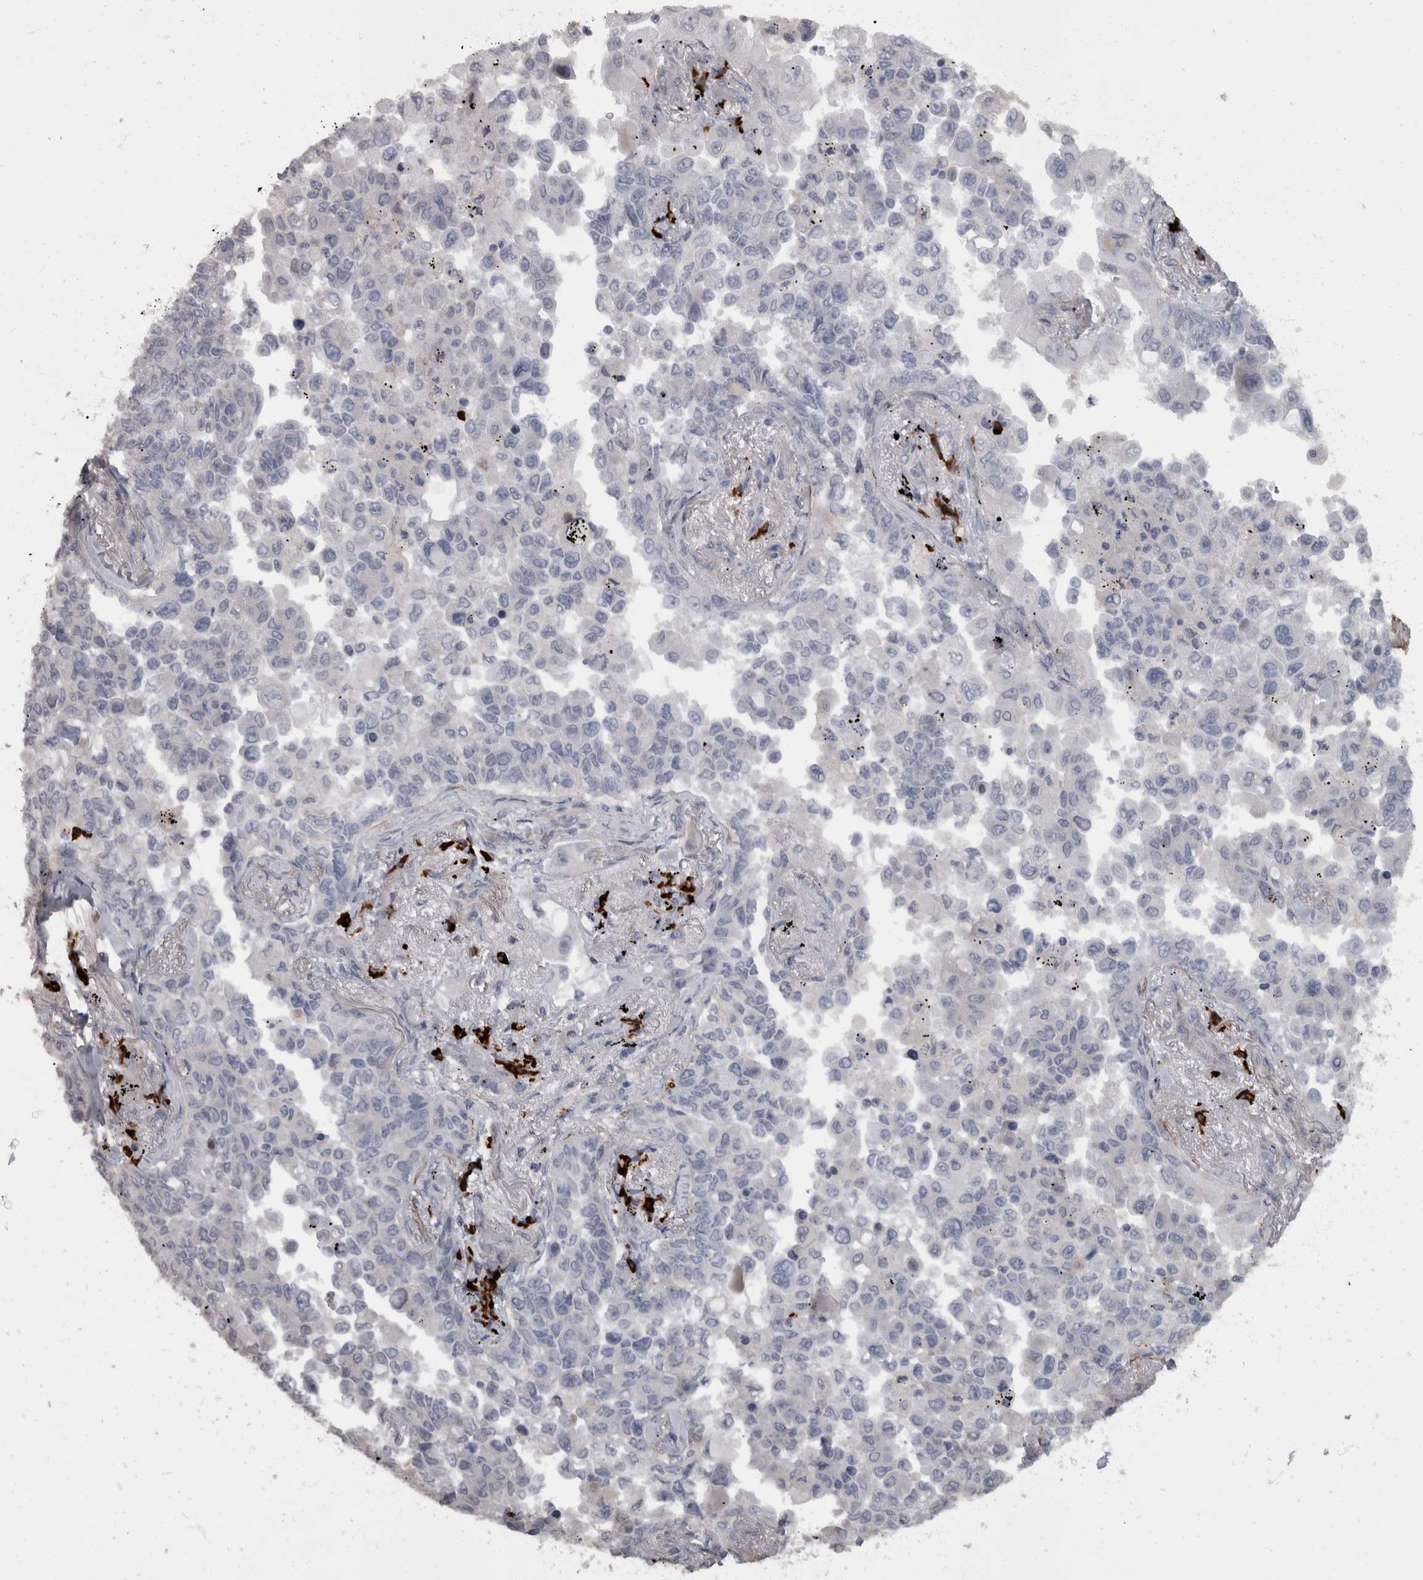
{"staining": {"intensity": "negative", "quantity": "none", "location": "none"}, "tissue": "lung cancer", "cell_type": "Tumor cells", "image_type": "cancer", "snomed": [{"axis": "morphology", "description": "Adenocarcinoma, NOS"}, {"axis": "topography", "description": "Lung"}], "caption": "Lung cancer (adenocarcinoma) was stained to show a protein in brown. There is no significant expression in tumor cells.", "gene": "MASTL", "patient": {"sex": "female", "age": 67}}